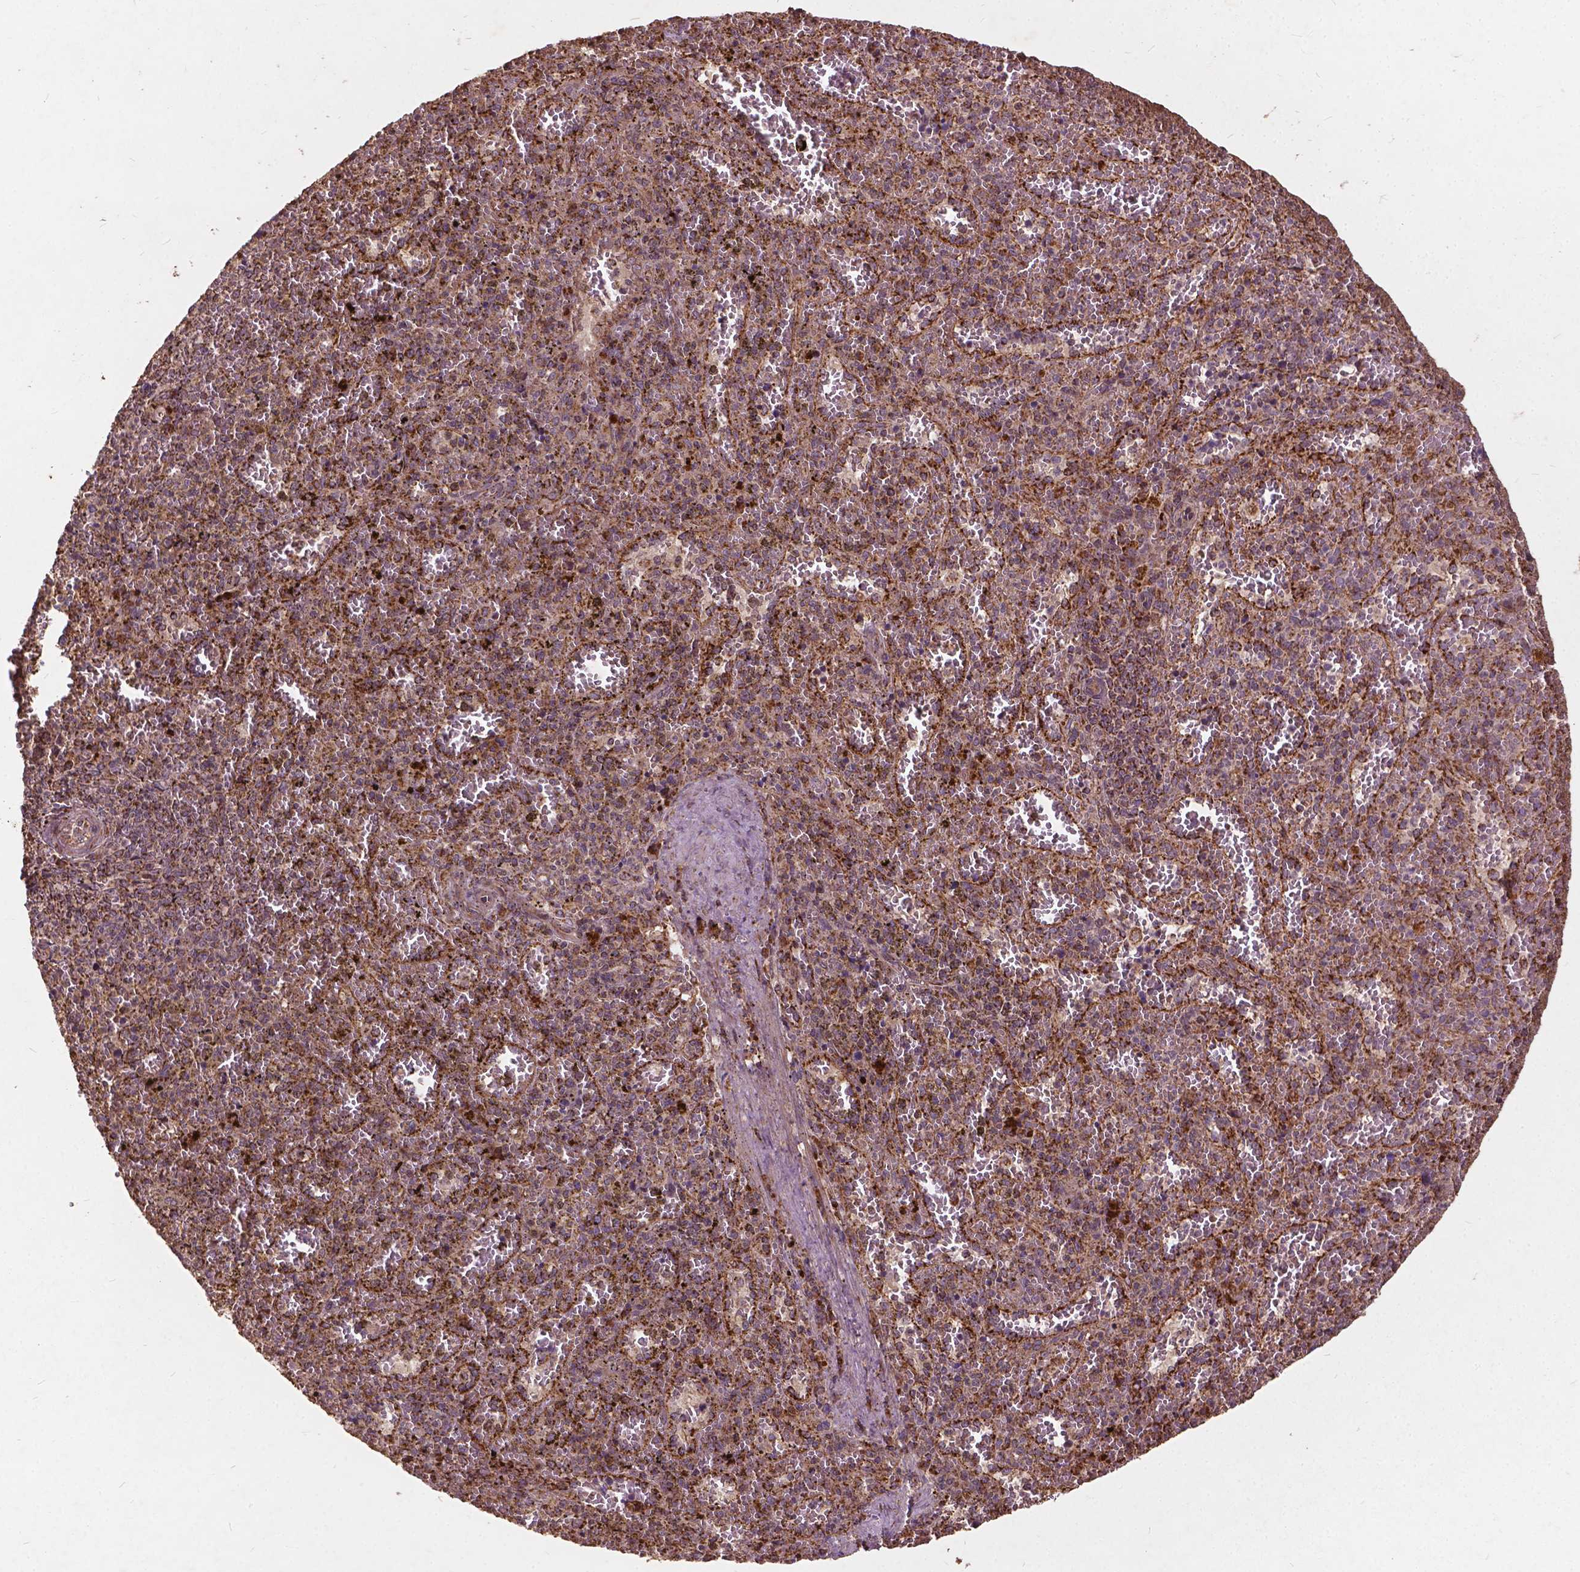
{"staining": {"intensity": "moderate", "quantity": ">75%", "location": "cytoplasmic/membranous"}, "tissue": "spleen", "cell_type": "Cells in red pulp", "image_type": "normal", "snomed": [{"axis": "morphology", "description": "Normal tissue, NOS"}, {"axis": "topography", "description": "Spleen"}], "caption": "Brown immunohistochemical staining in normal spleen shows moderate cytoplasmic/membranous expression in approximately >75% of cells in red pulp.", "gene": "UBXN2A", "patient": {"sex": "female", "age": 50}}